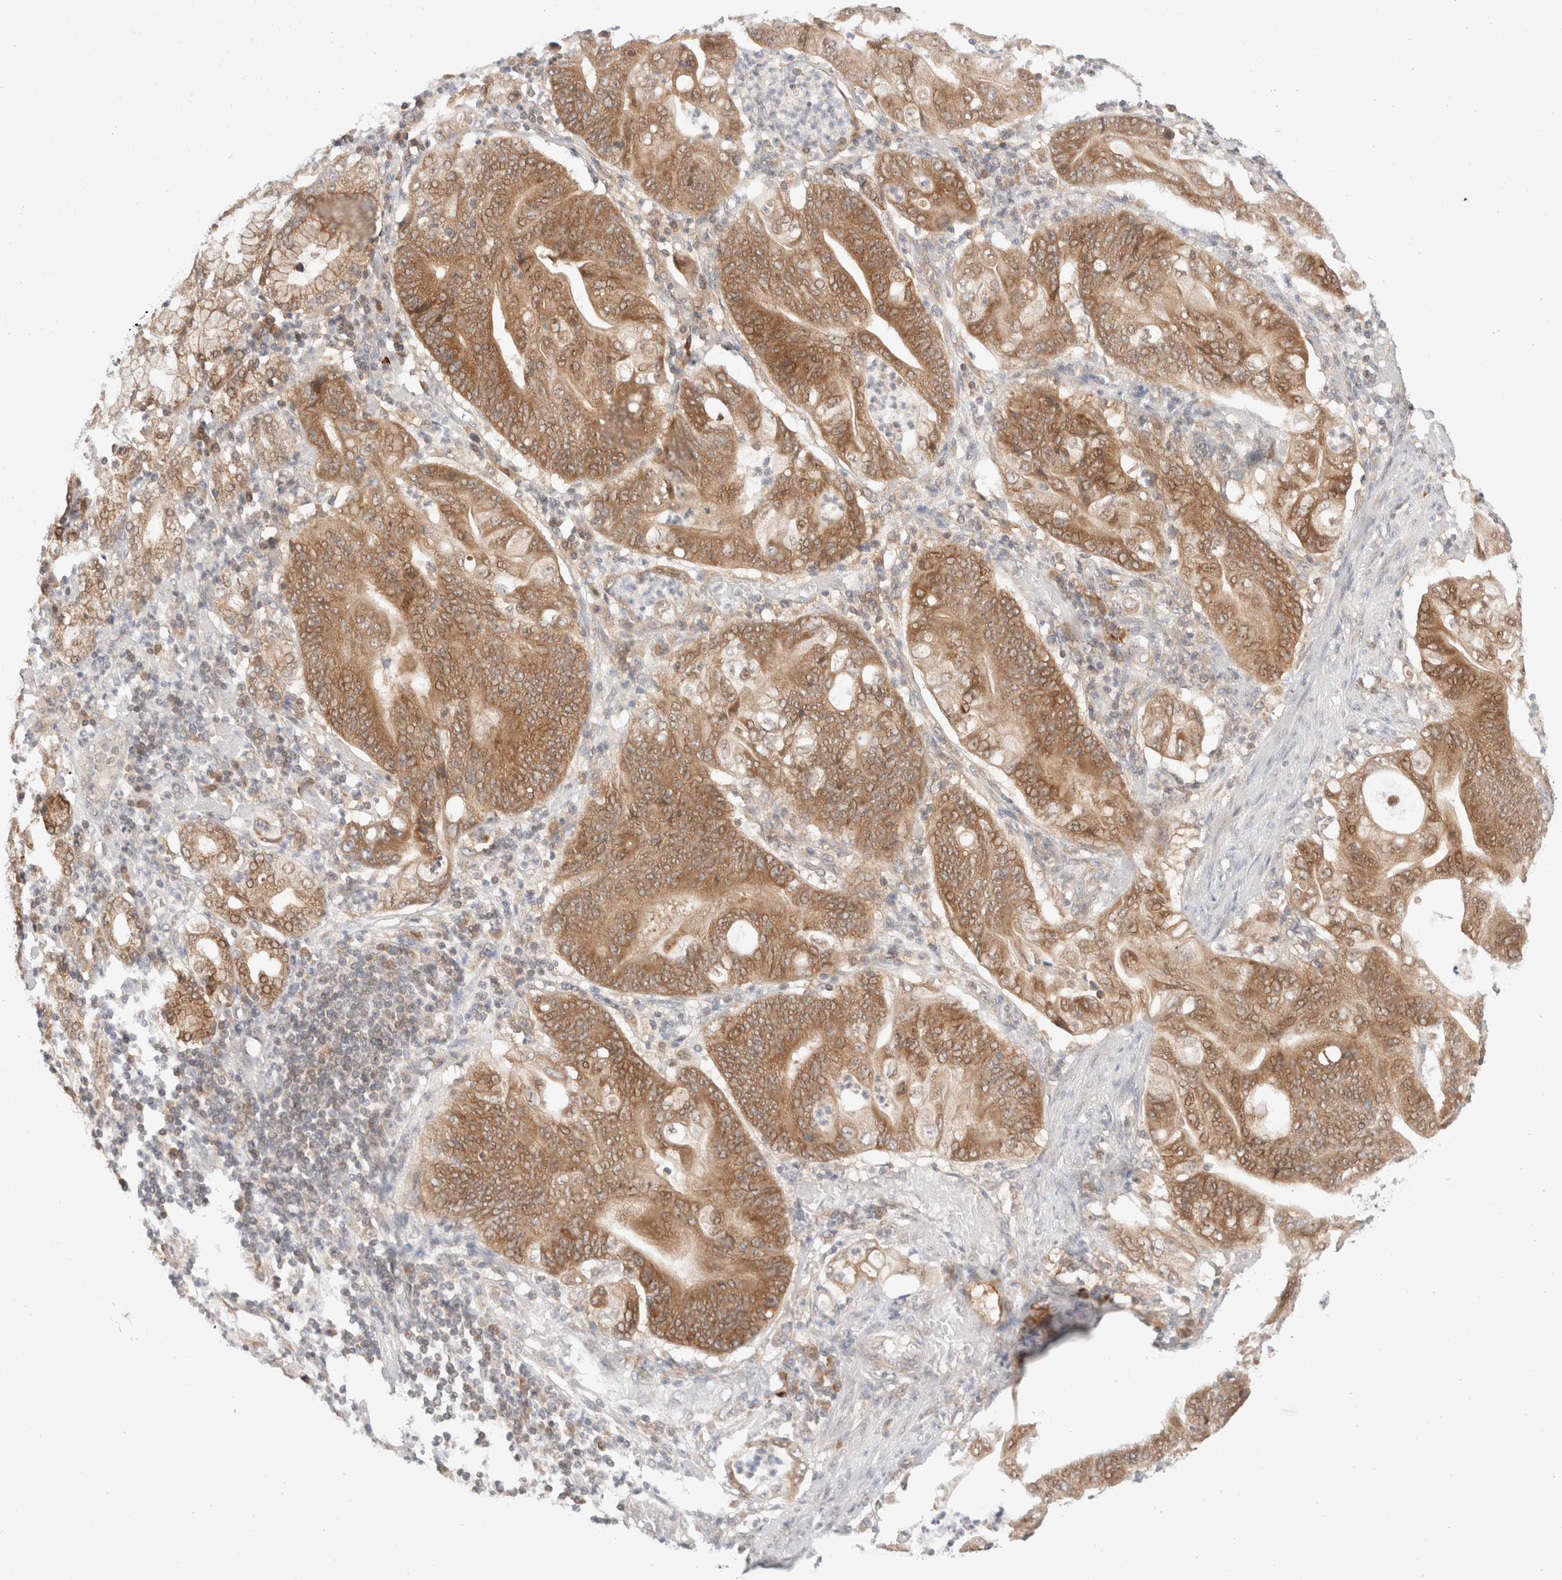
{"staining": {"intensity": "moderate", "quantity": ">75%", "location": "cytoplasmic/membranous"}, "tissue": "stomach cancer", "cell_type": "Tumor cells", "image_type": "cancer", "snomed": [{"axis": "morphology", "description": "Adenocarcinoma, NOS"}, {"axis": "topography", "description": "Stomach"}], "caption": "High-magnification brightfield microscopy of stomach cancer (adenocarcinoma) stained with DAB (3,3'-diaminobenzidine) (brown) and counterstained with hematoxylin (blue). tumor cells exhibit moderate cytoplasmic/membranous expression is appreciated in approximately>75% of cells.", "gene": "XKR4", "patient": {"sex": "female", "age": 73}}